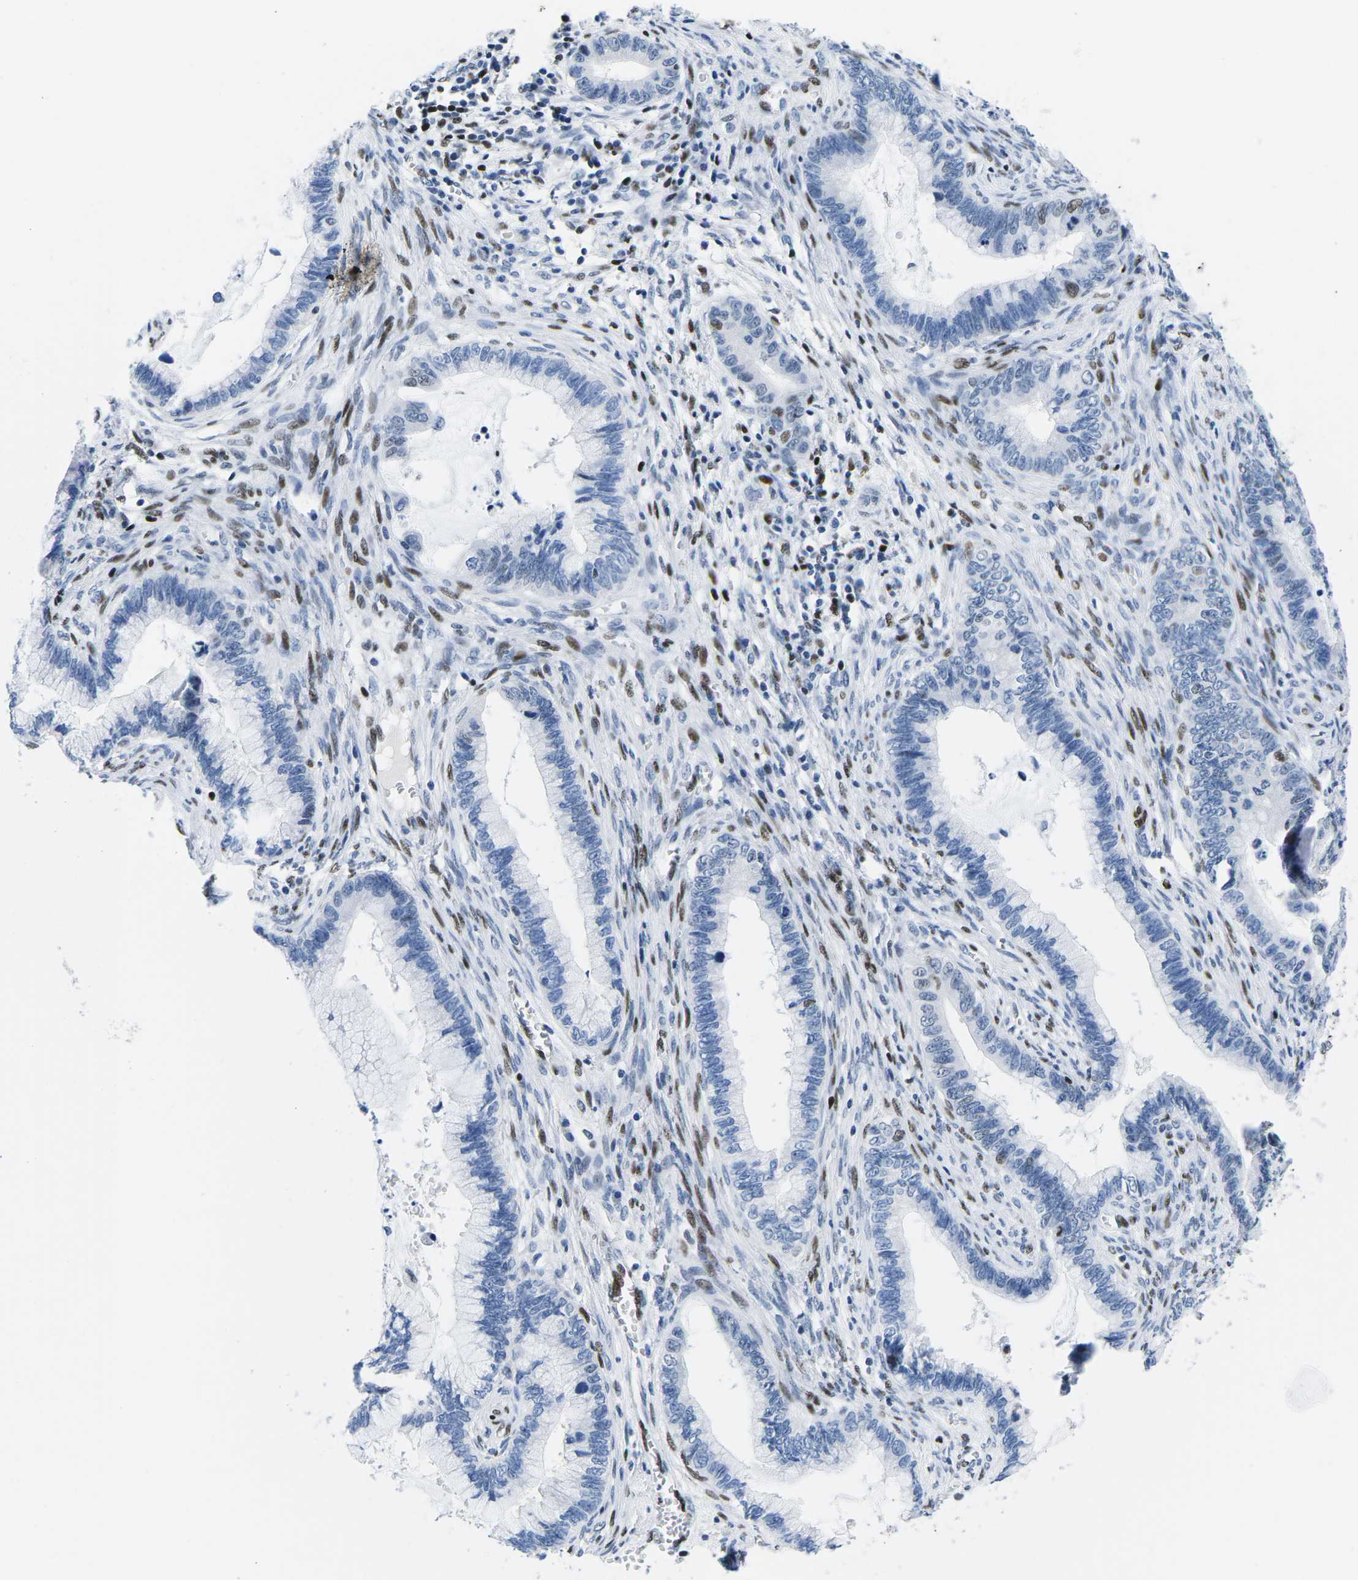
{"staining": {"intensity": "negative", "quantity": "none", "location": "none"}, "tissue": "cervical cancer", "cell_type": "Tumor cells", "image_type": "cancer", "snomed": [{"axis": "morphology", "description": "Adenocarcinoma, NOS"}, {"axis": "topography", "description": "Cervix"}], "caption": "There is no significant expression in tumor cells of cervical adenocarcinoma. The staining was performed using DAB to visualize the protein expression in brown, while the nuclei were stained in blue with hematoxylin (Magnification: 20x).", "gene": "ATF1", "patient": {"sex": "female", "age": 44}}